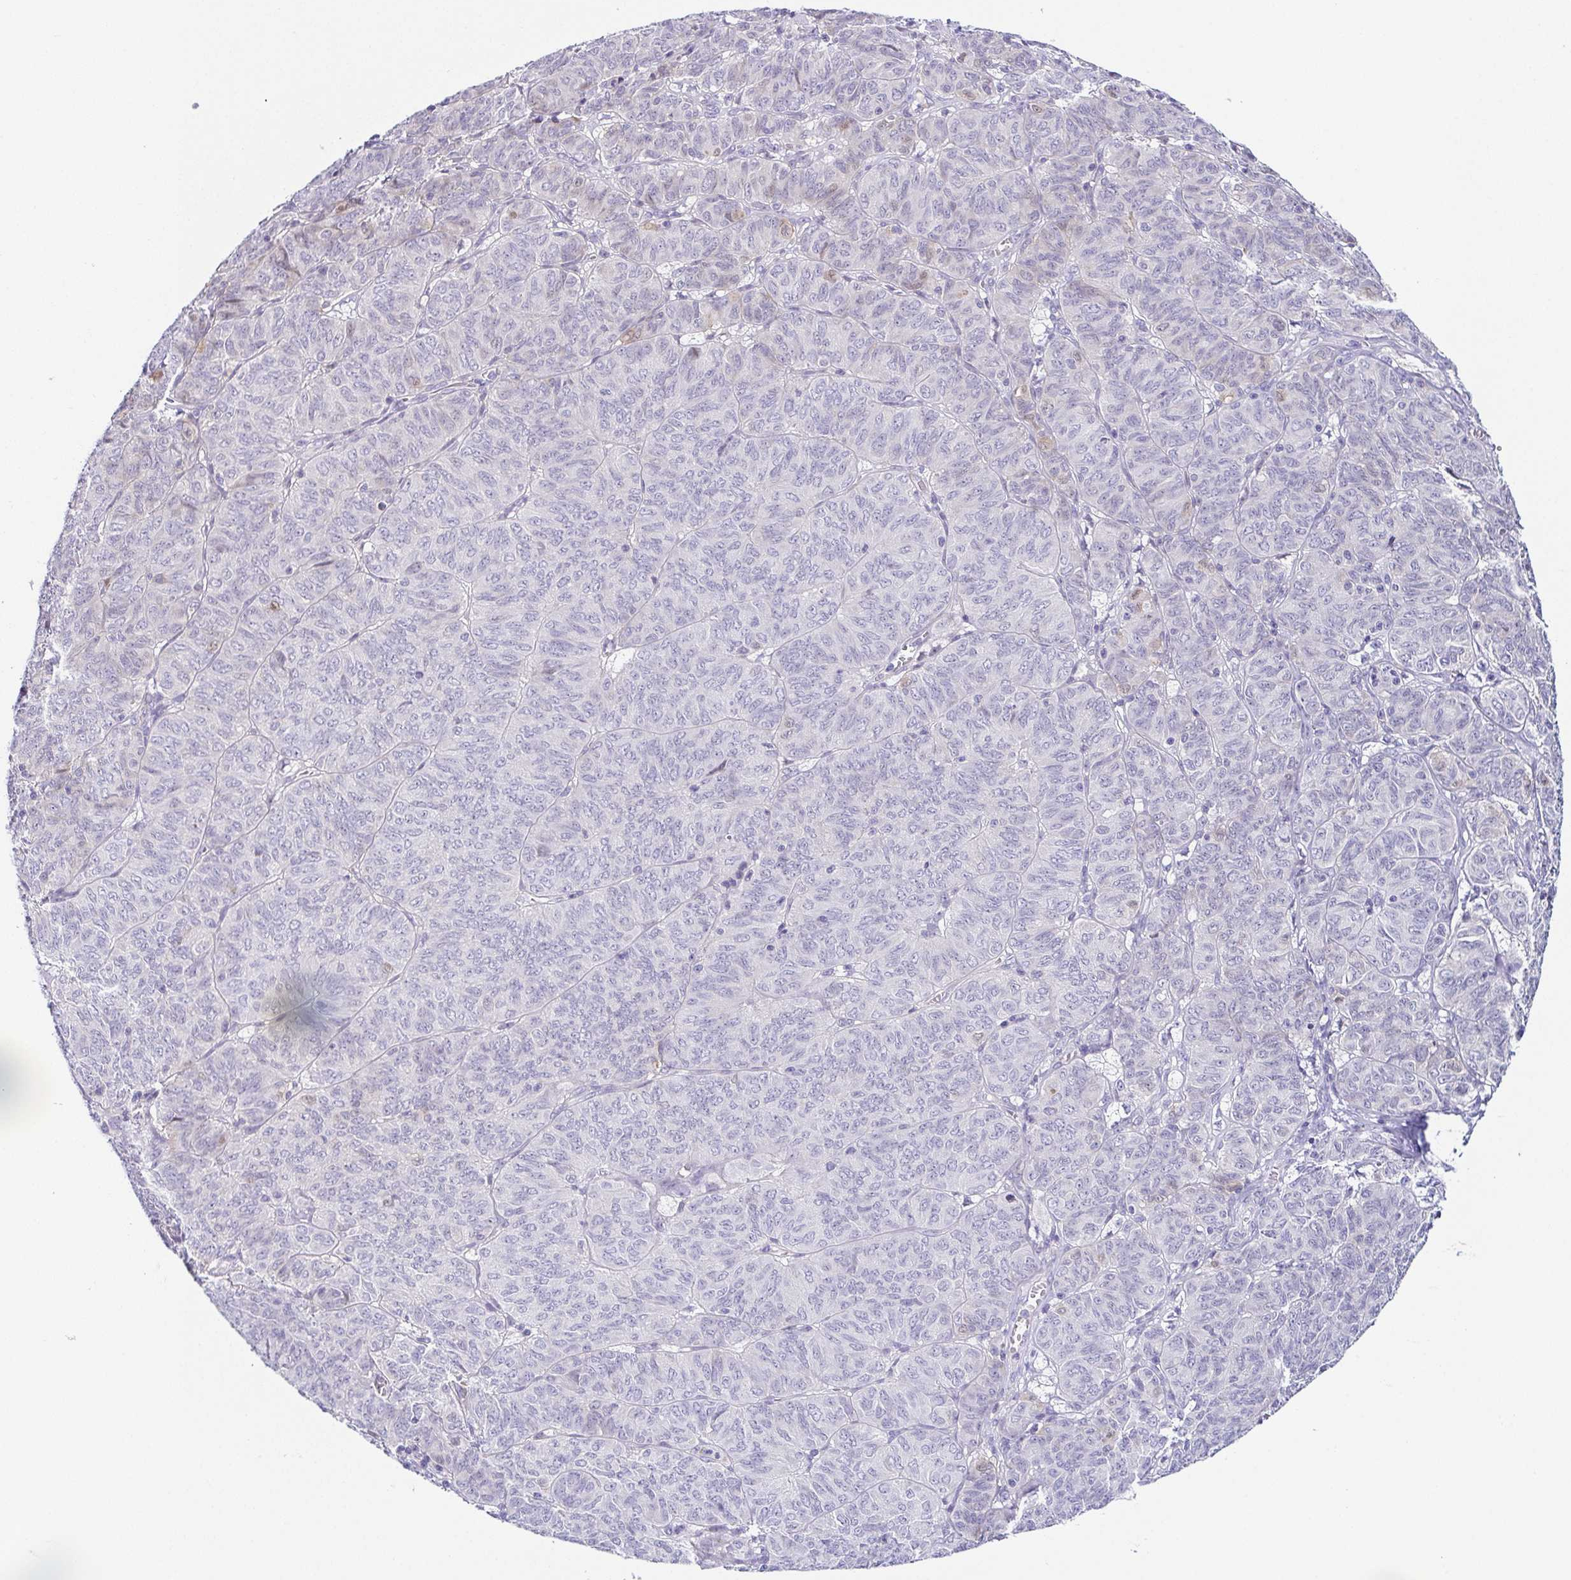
{"staining": {"intensity": "negative", "quantity": "none", "location": "none"}, "tissue": "ovarian cancer", "cell_type": "Tumor cells", "image_type": "cancer", "snomed": [{"axis": "morphology", "description": "Carcinoma, endometroid"}, {"axis": "topography", "description": "Ovary"}], "caption": "High power microscopy micrograph of an immunohistochemistry (IHC) histopathology image of ovarian cancer, revealing no significant expression in tumor cells.", "gene": "FAM162B", "patient": {"sex": "female", "age": 80}}